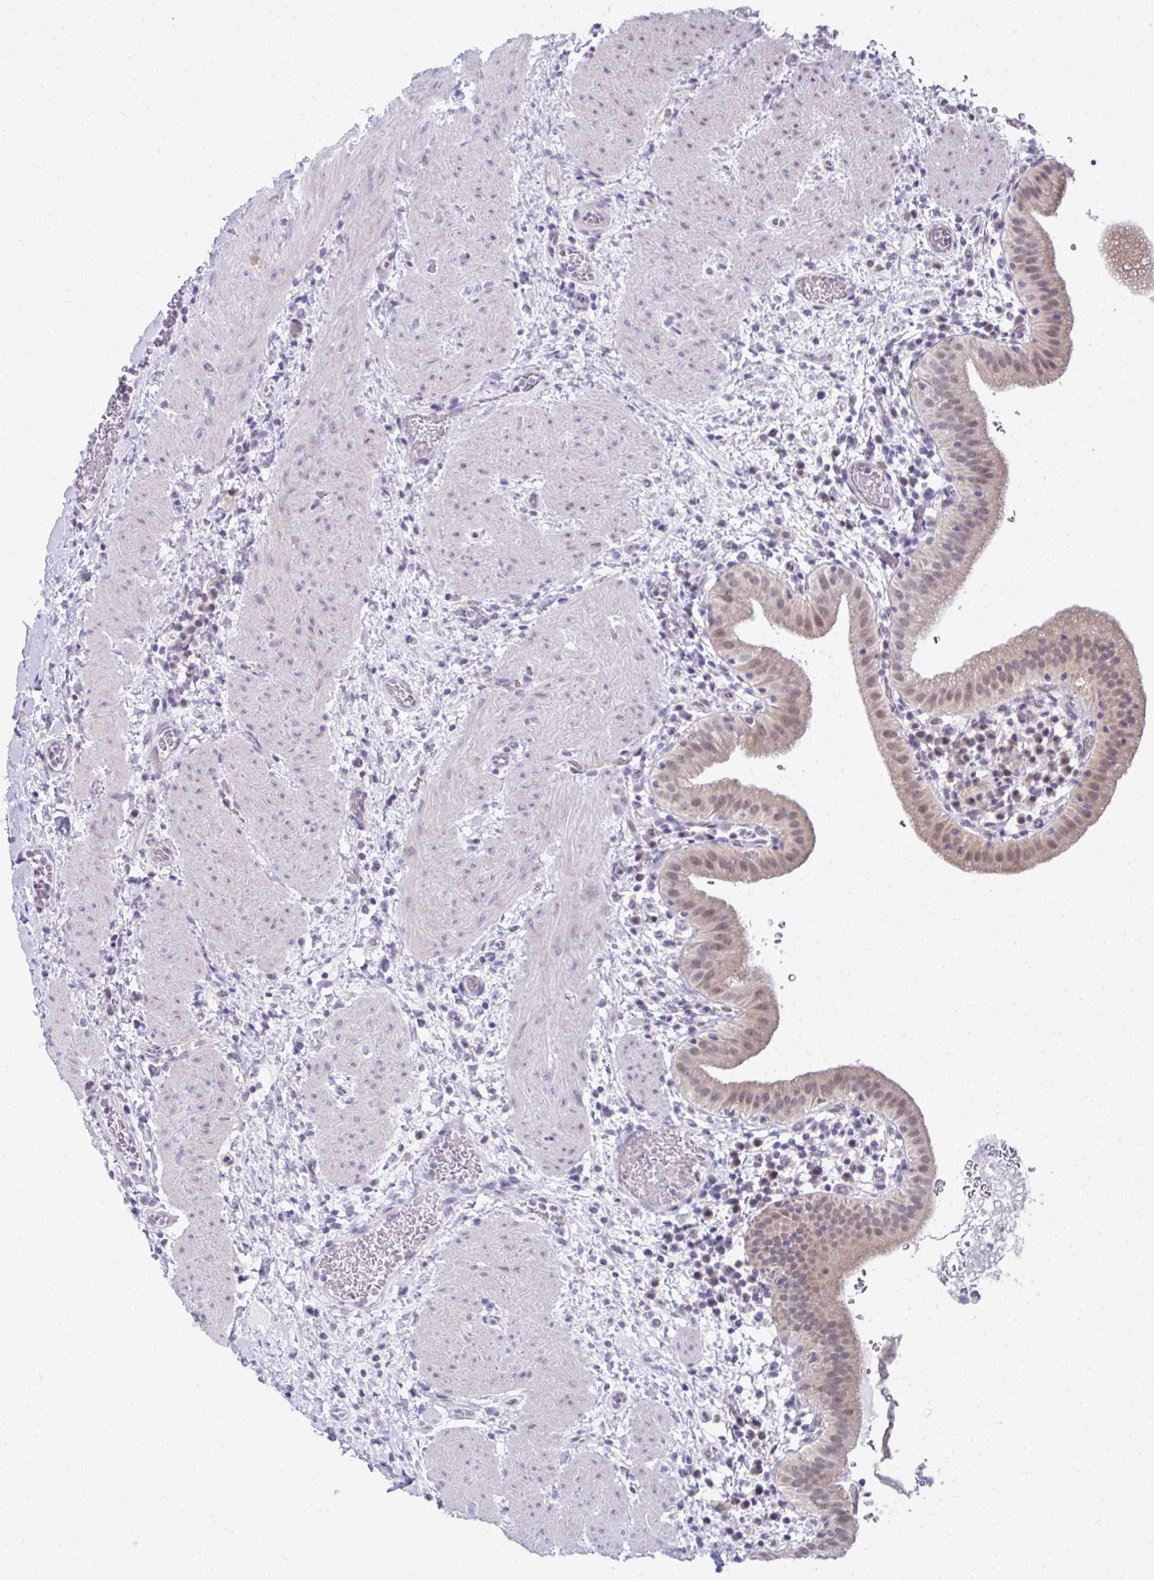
{"staining": {"intensity": "weak", "quantity": "25%-75%", "location": "cytoplasmic/membranous,nuclear"}, "tissue": "gallbladder", "cell_type": "Glandular cells", "image_type": "normal", "snomed": [{"axis": "morphology", "description": "Normal tissue, NOS"}, {"axis": "topography", "description": "Gallbladder"}], "caption": "Weak cytoplasmic/membranous,nuclear protein positivity is appreciated in about 25%-75% of glandular cells in gallbladder. The staining is performed using DAB brown chromogen to label protein expression. The nuclei are counter-stained blue using hematoxylin.", "gene": "MROH8", "patient": {"sex": "male", "age": 26}}